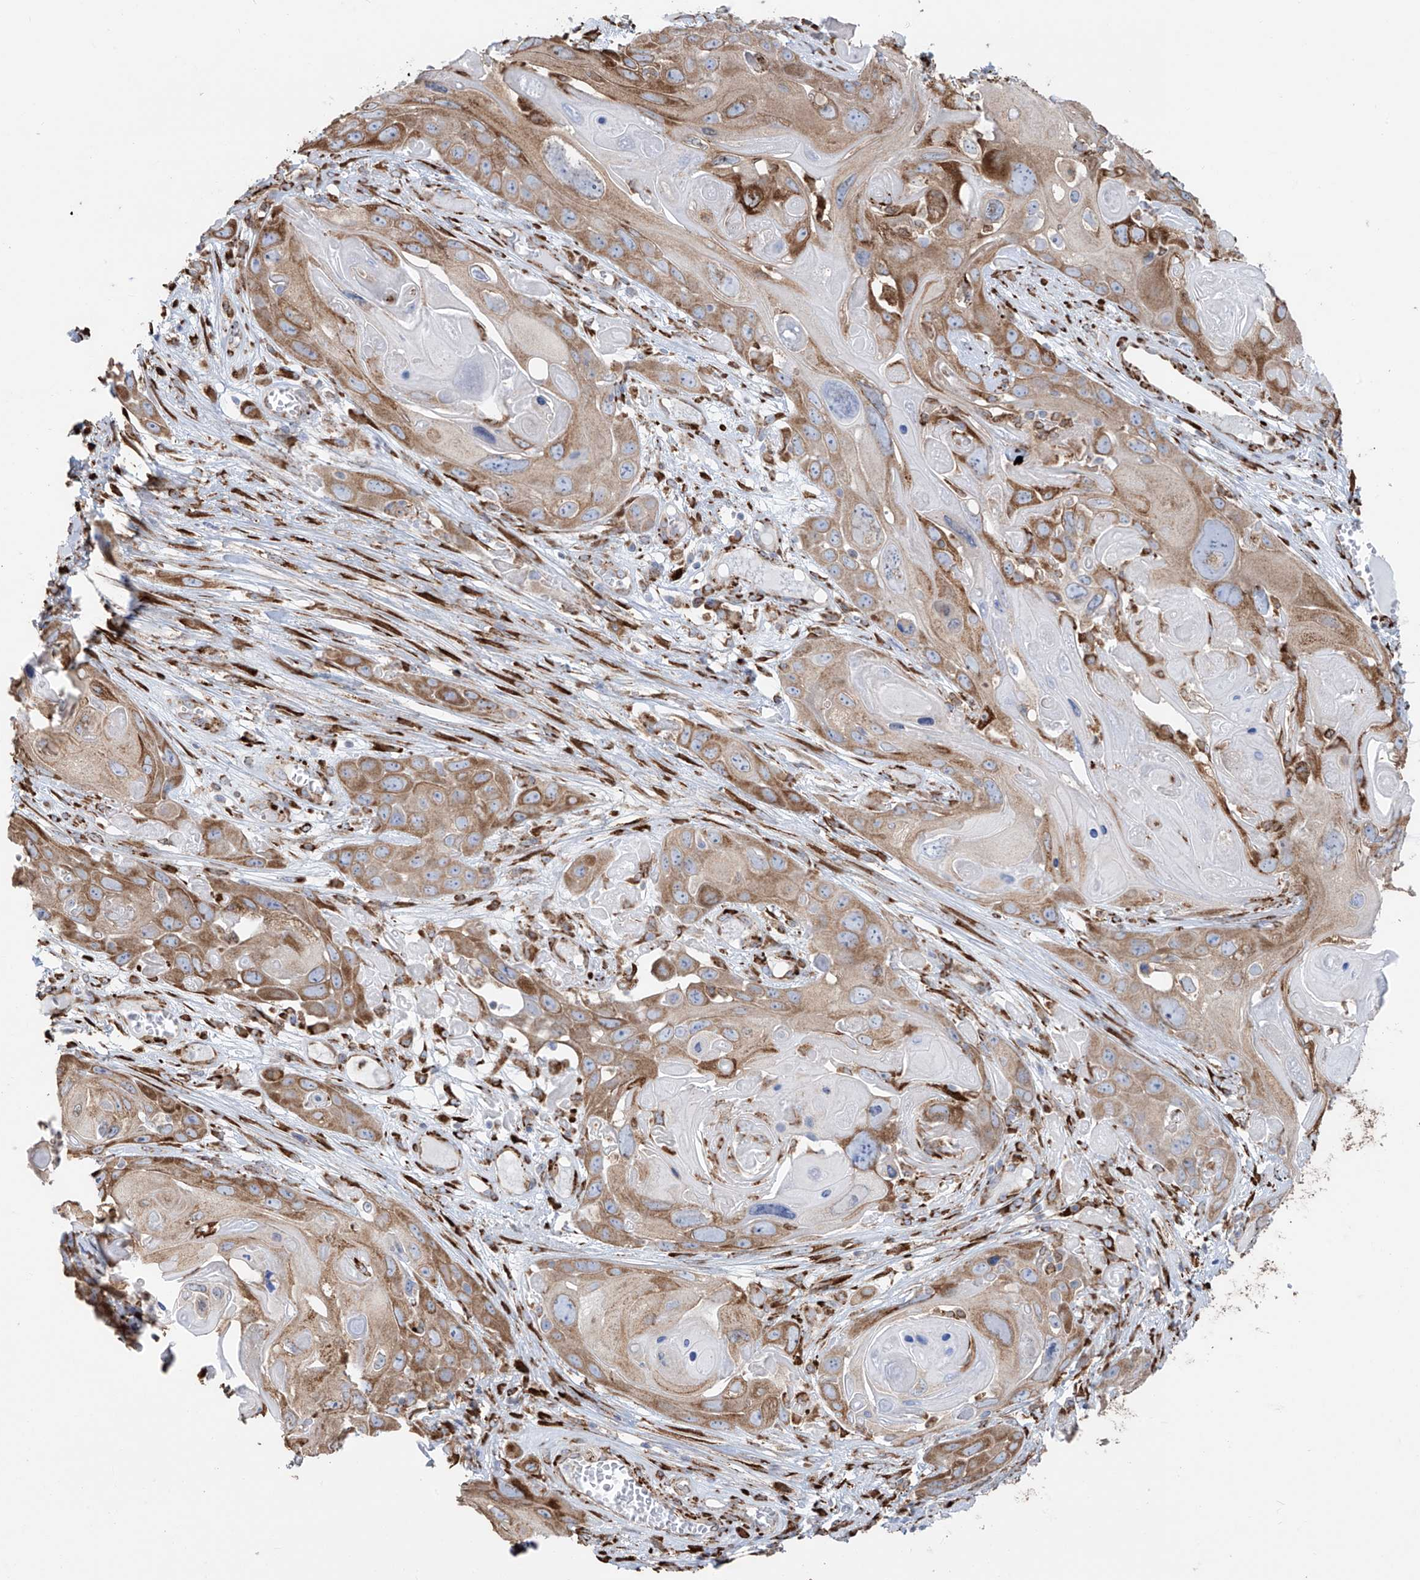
{"staining": {"intensity": "moderate", "quantity": ">75%", "location": "cytoplasmic/membranous"}, "tissue": "skin cancer", "cell_type": "Tumor cells", "image_type": "cancer", "snomed": [{"axis": "morphology", "description": "Squamous cell carcinoma, NOS"}, {"axis": "topography", "description": "Skin"}], "caption": "Skin cancer (squamous cell carcinoma) stained for a protein reveals moderate cytoplasmic/membranous positivity in tumor cells.", "gene": "ZNF354C", "patient": {"sex": "male", "age": 55}}